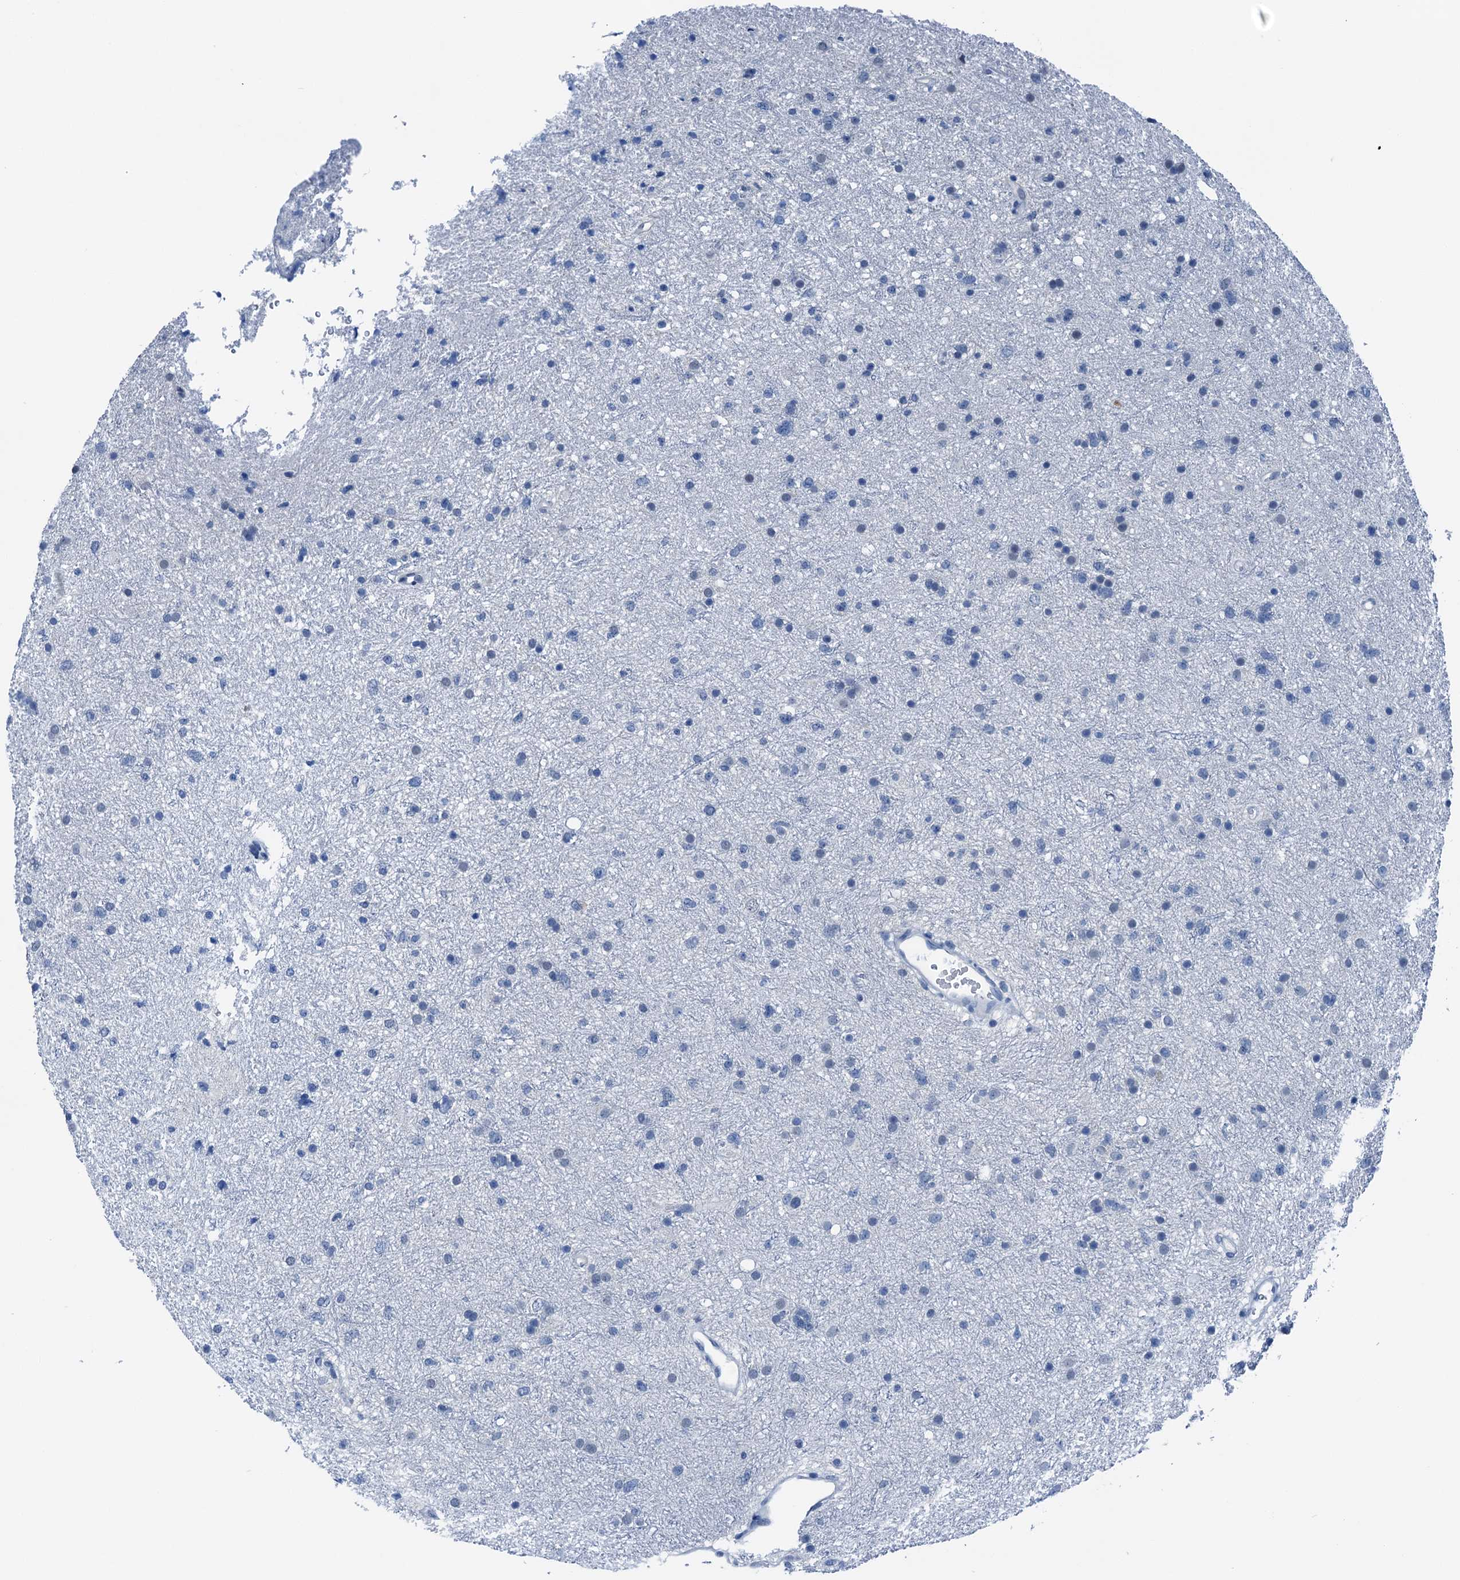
{"staining": {"intensity": "negative", "quantity": "none", "location": "none"}, "tissue": "glioma", "cell_type": "Tumor cells", "image_type": "cancer", "snomed": [{"axis": "morphology", "description": "Glioma, malignant, Low grade"}, {"axis": "topography", "description": "Cerebral cortex"}], "caption": "Micrograph shows no protein expression in tumor cells of malignant low-grade glioma tissue.", "gene": "CBLN3", "patient": {"sex": "female", "age": 39}}